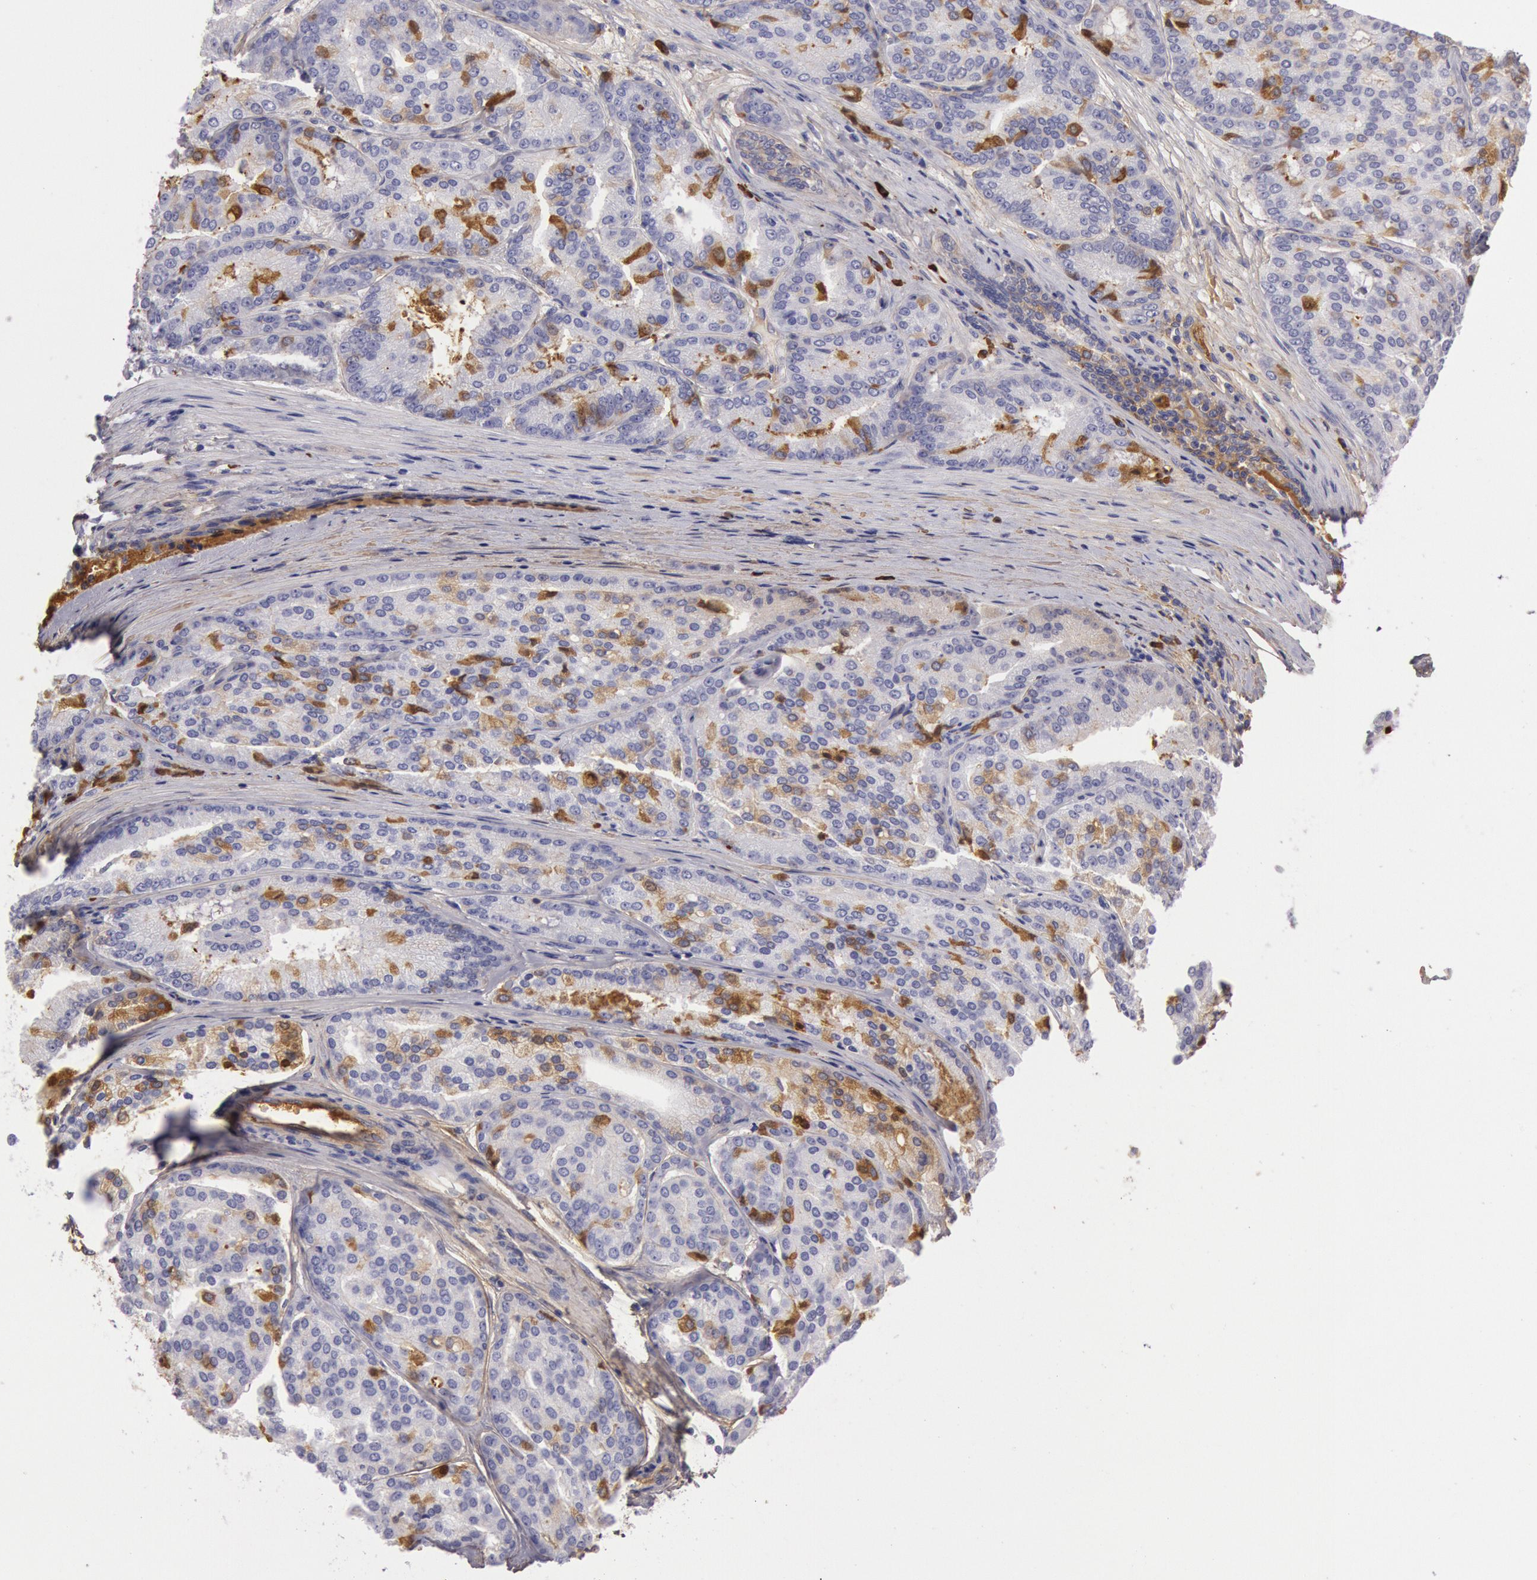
{"staining": {"intensity": "moderate", "quantity": "<25%", "location": "cytoplasmic/membranous"}, "tissue": "prostate cancer", "cell_type": "Tumor cells", "image_type": "cancer", "snomed": [{"axis": "morphology", "description": "Adenocarcinoma, High grade"}, {"axis": "topography", "description": "Prostate"}], "caption": "High-magnification brightfield microscopy of prostate cancer stained with DAB (3,3'-diaminobenzidine) (brown) and counterstained with hematoxylin (blue). tumor cells exhibit moderate cytoplasmic/membranous staining is identified in about<25% of cells. (Brightfield microscopy of DAB IHC at high magnification).", "gene": "IGHG1", "patient": {"sex": "male", "age": 64}}